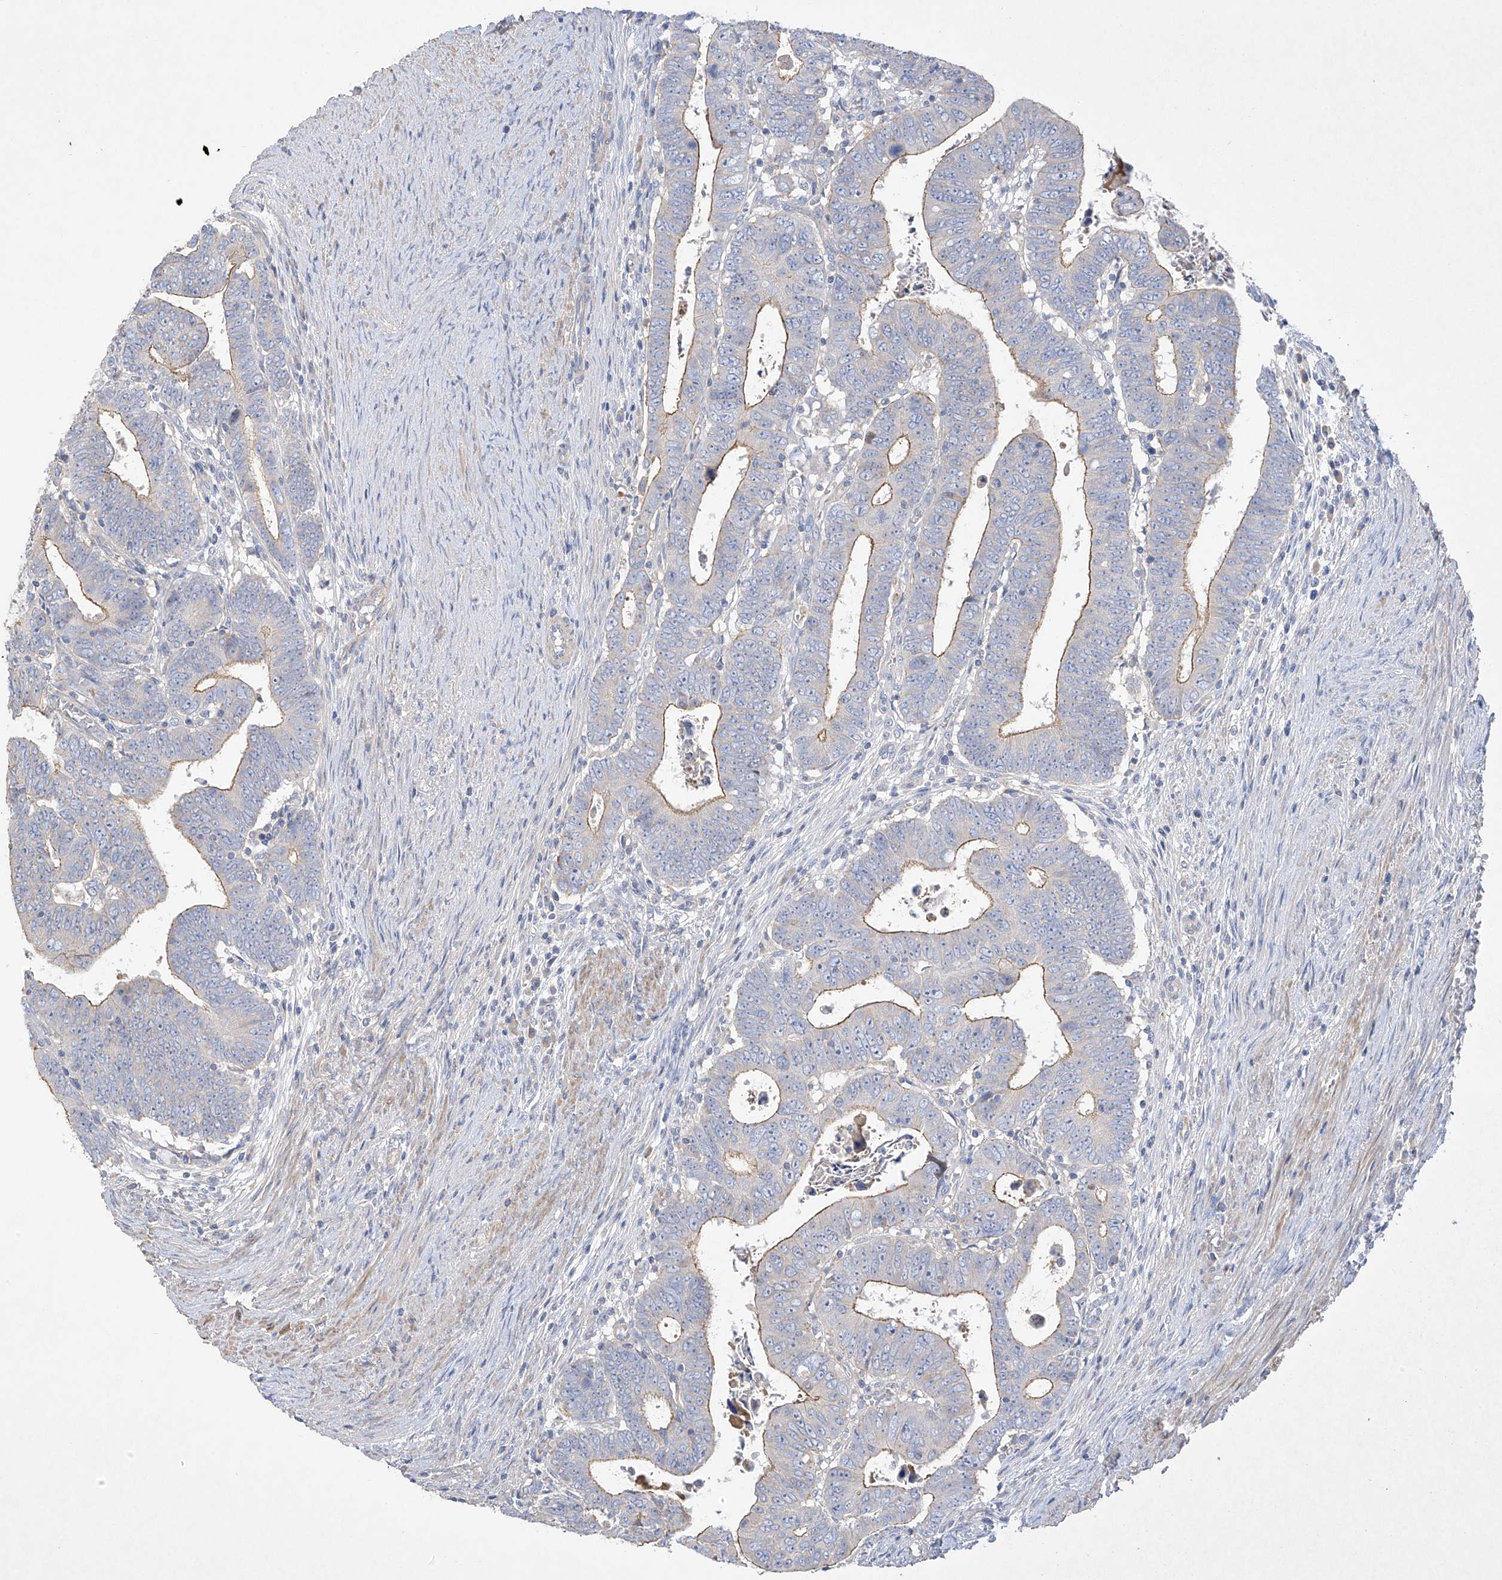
{"staining": {"intensity": "weak", "quantity": "25%-75%", "location": "cytoplasmic/membranous"}, "tissue": "colorectal cancer", "cell_type": "Tumor cells", "image_type": "cancer", "snomed": [{"axis": "morphology", "description": "Normal tissue, NOS"}, {"axis": "morphology", "description": "Adenocarcinoma, NOS"}, {"axis": "topography", "description": "Rectum"}], "caption": "A micrograph of human adenocarcinoma (colorectal) stained for a protein exhibits weak cytoplasmic/membranous brown staining in tumor cells. The protein is stained brown, and the nuclei are stained in blue (DAB (3,3'-diaminobenzidine) IHC with brightfield microscopy, high magnification).", "gene": "PRSS12", "patient": {"sex": "female", "age": 65}}